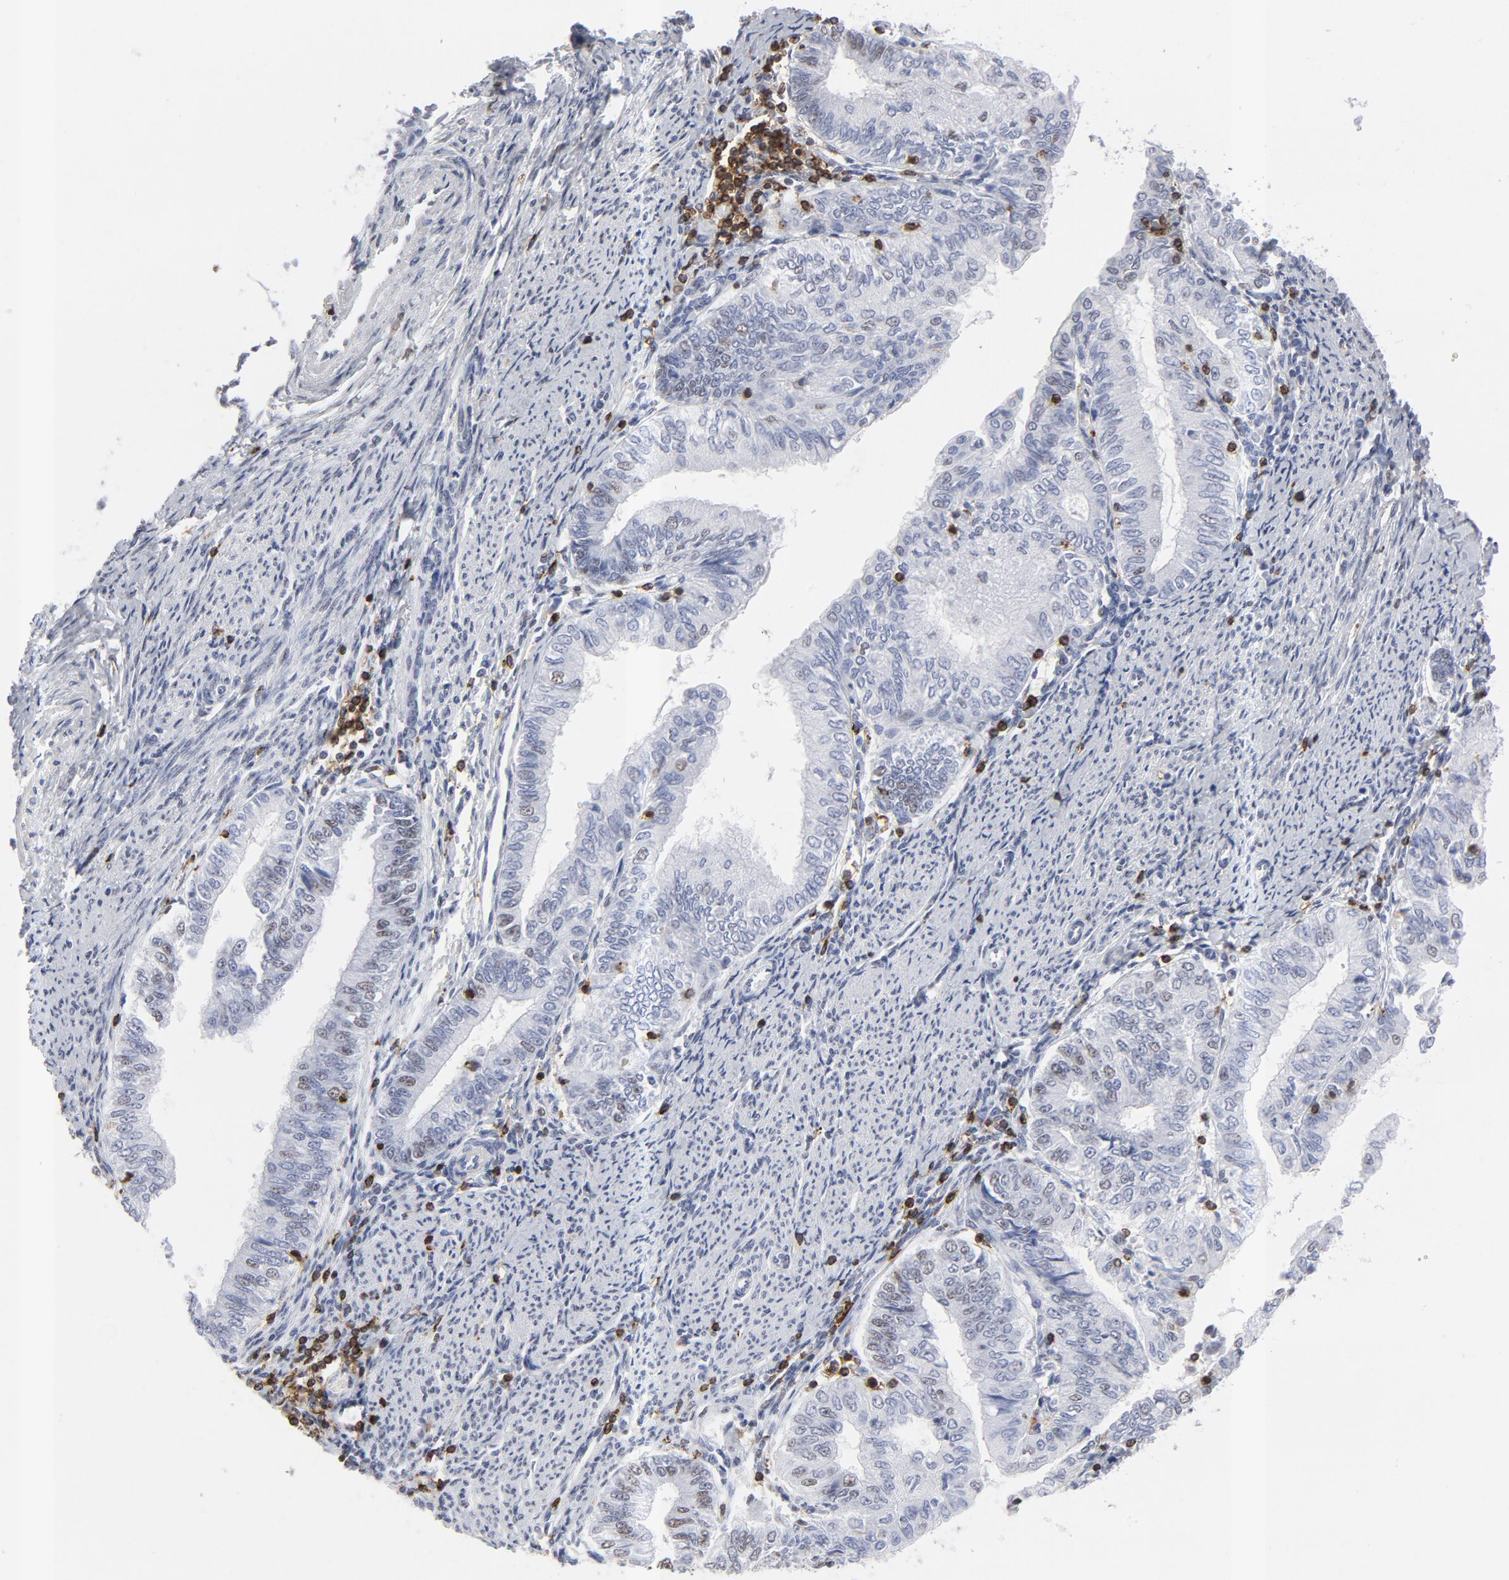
{"staining": {"intensity": "weak", "quantity": "<25%", "location": "nuclear"}, "tissue": "endometrial cancer", "cell_type": "Tumor cells", "image_type": "cancer", "snomed": [{"axis": "morphology", "description": "Adenocarcinoma, NOS"}, {"axis": "topography", "description": "Endometrium"}], "caption": "Immunohistochemistry (IHC) micrograph of neoplastic tissue: human endometrial cancer (adenocarcinoma) stained with DAB shows no significant protein expression in tumor cells.", "gene": "CD2", "patient": {"sex": "female", "age": 66}}